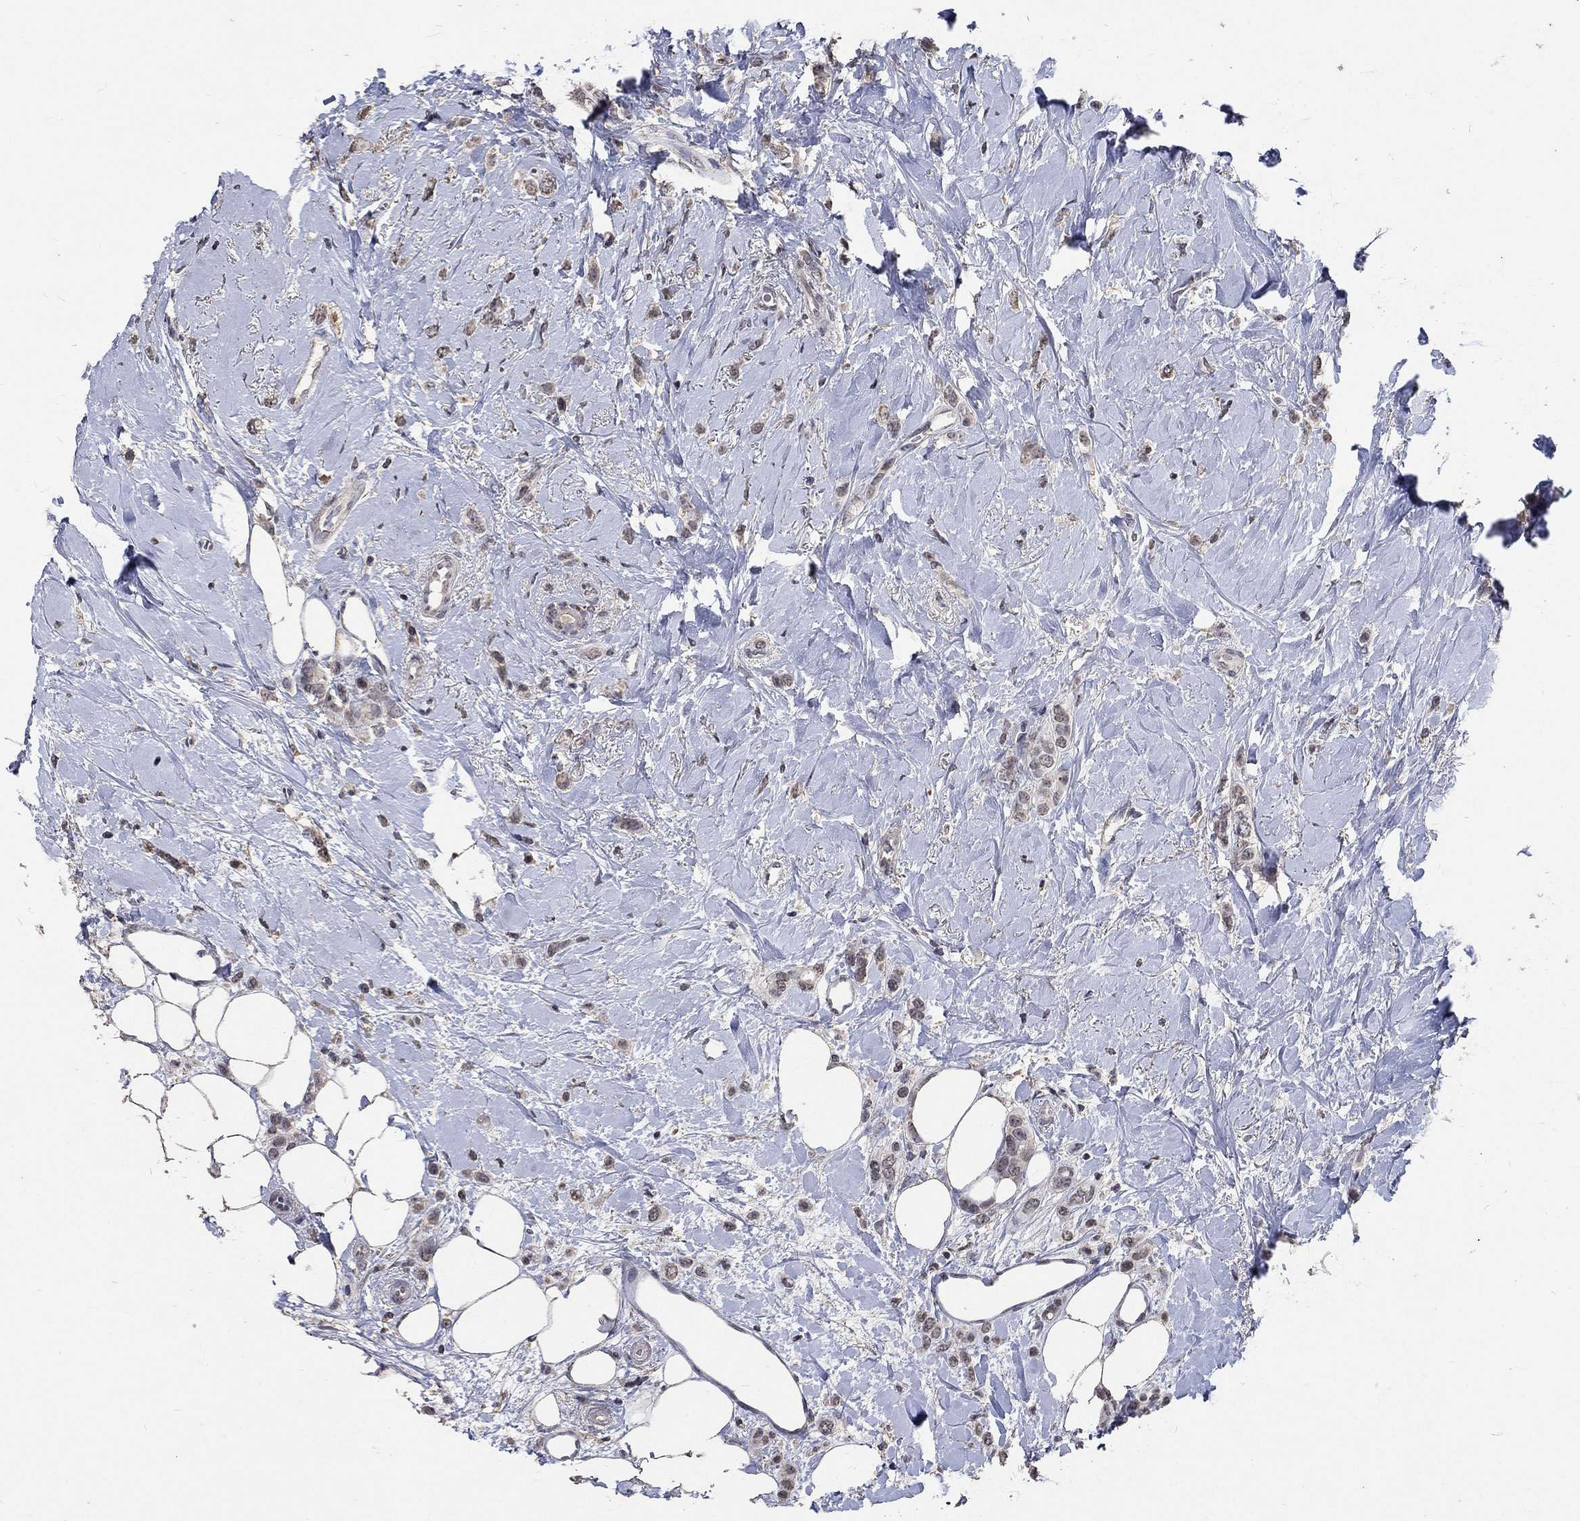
{"staining": {"intensity": "negative", "quantity": "none", "location": "none"}, "tissue": "breast cancer", "cell_type": "Tumor cells", "image_type": "cancer", "snomed": [{"axis": "morphology", "description": "Lobular carcinoma"}, {"axis": "topography", "description": "Breast"}], "caption": "DAB (3,3'-diaminobenzidine) immunohistochemical staining of lobular carcinoma (breast) exhibits no significant expression in tumor cells. Brightfield microscopy of immunohistochemistry (IHC) stained with DAB (brown) and hematoxylin (blue), captured at high magnification.", "gene": "SPATA33", "patient": {"sex": "female", "age": 66}}